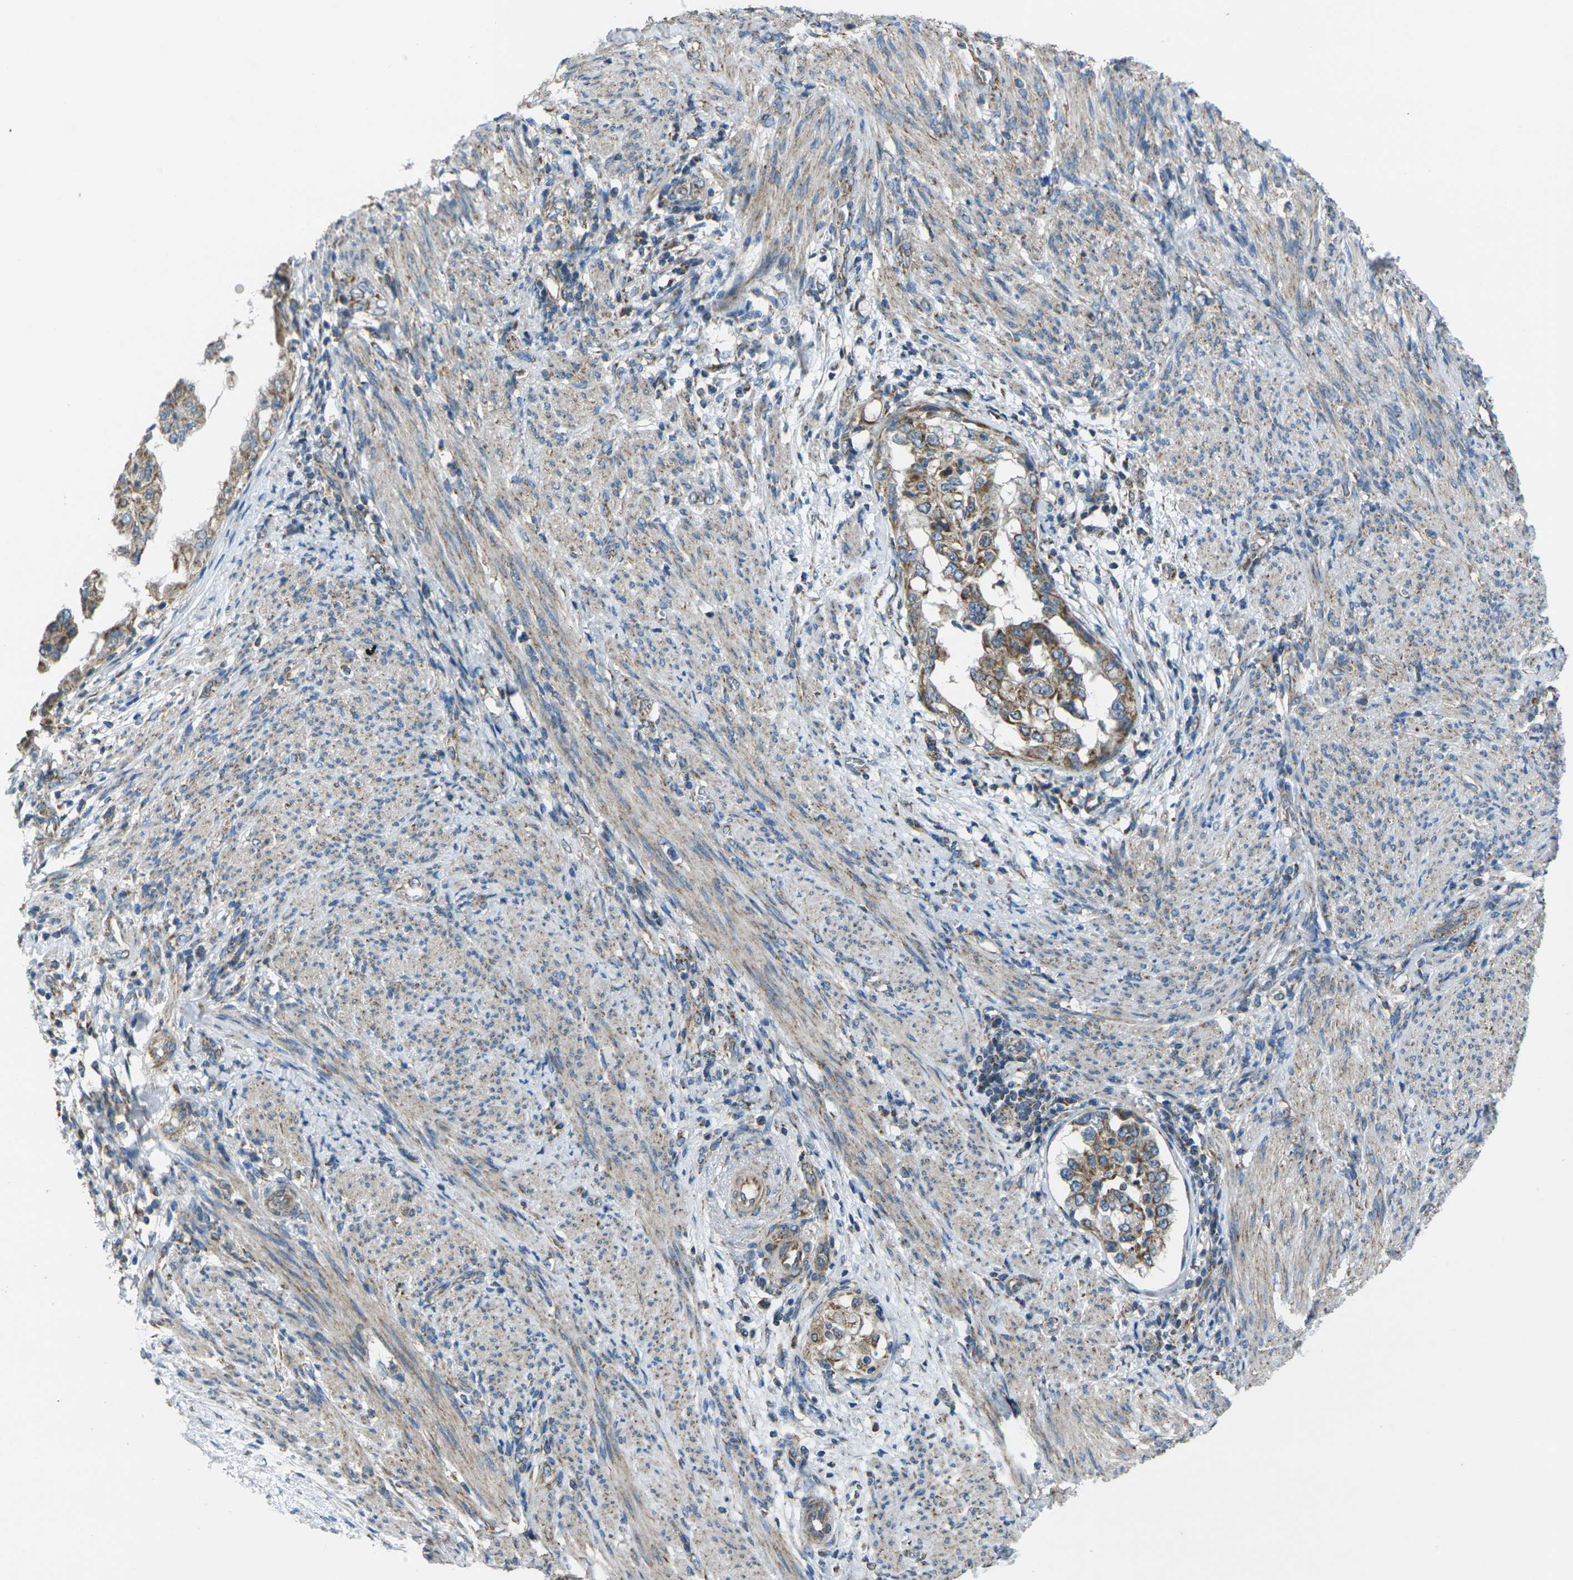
{"staining": {"intensity": "moderate", "quantity": ">75%", "location": "cytoplasmic/membranous"}, "tissue": "endometrial cancer", "cell_type": "Tumor cells", "image_type": "cancer", "snomed": [{"axis": "morphology", "description": "Adenocarcinoma, NOS"}, {"axis": "topography", "description": "Endometrium"}], "caption": "Immunohistochemistry micrograph of neoplastic tissue: human adenocarcinoma (endometrial) stained using IHC reveals medium levels of moderate protein expression localized specifically in the cytoplasmic/membranous of tumor cells, appearing as a cytoplasmic/membranous brown color.", "gene": "TMEM120B", "patient": {"sex": "female", "age": 85}}